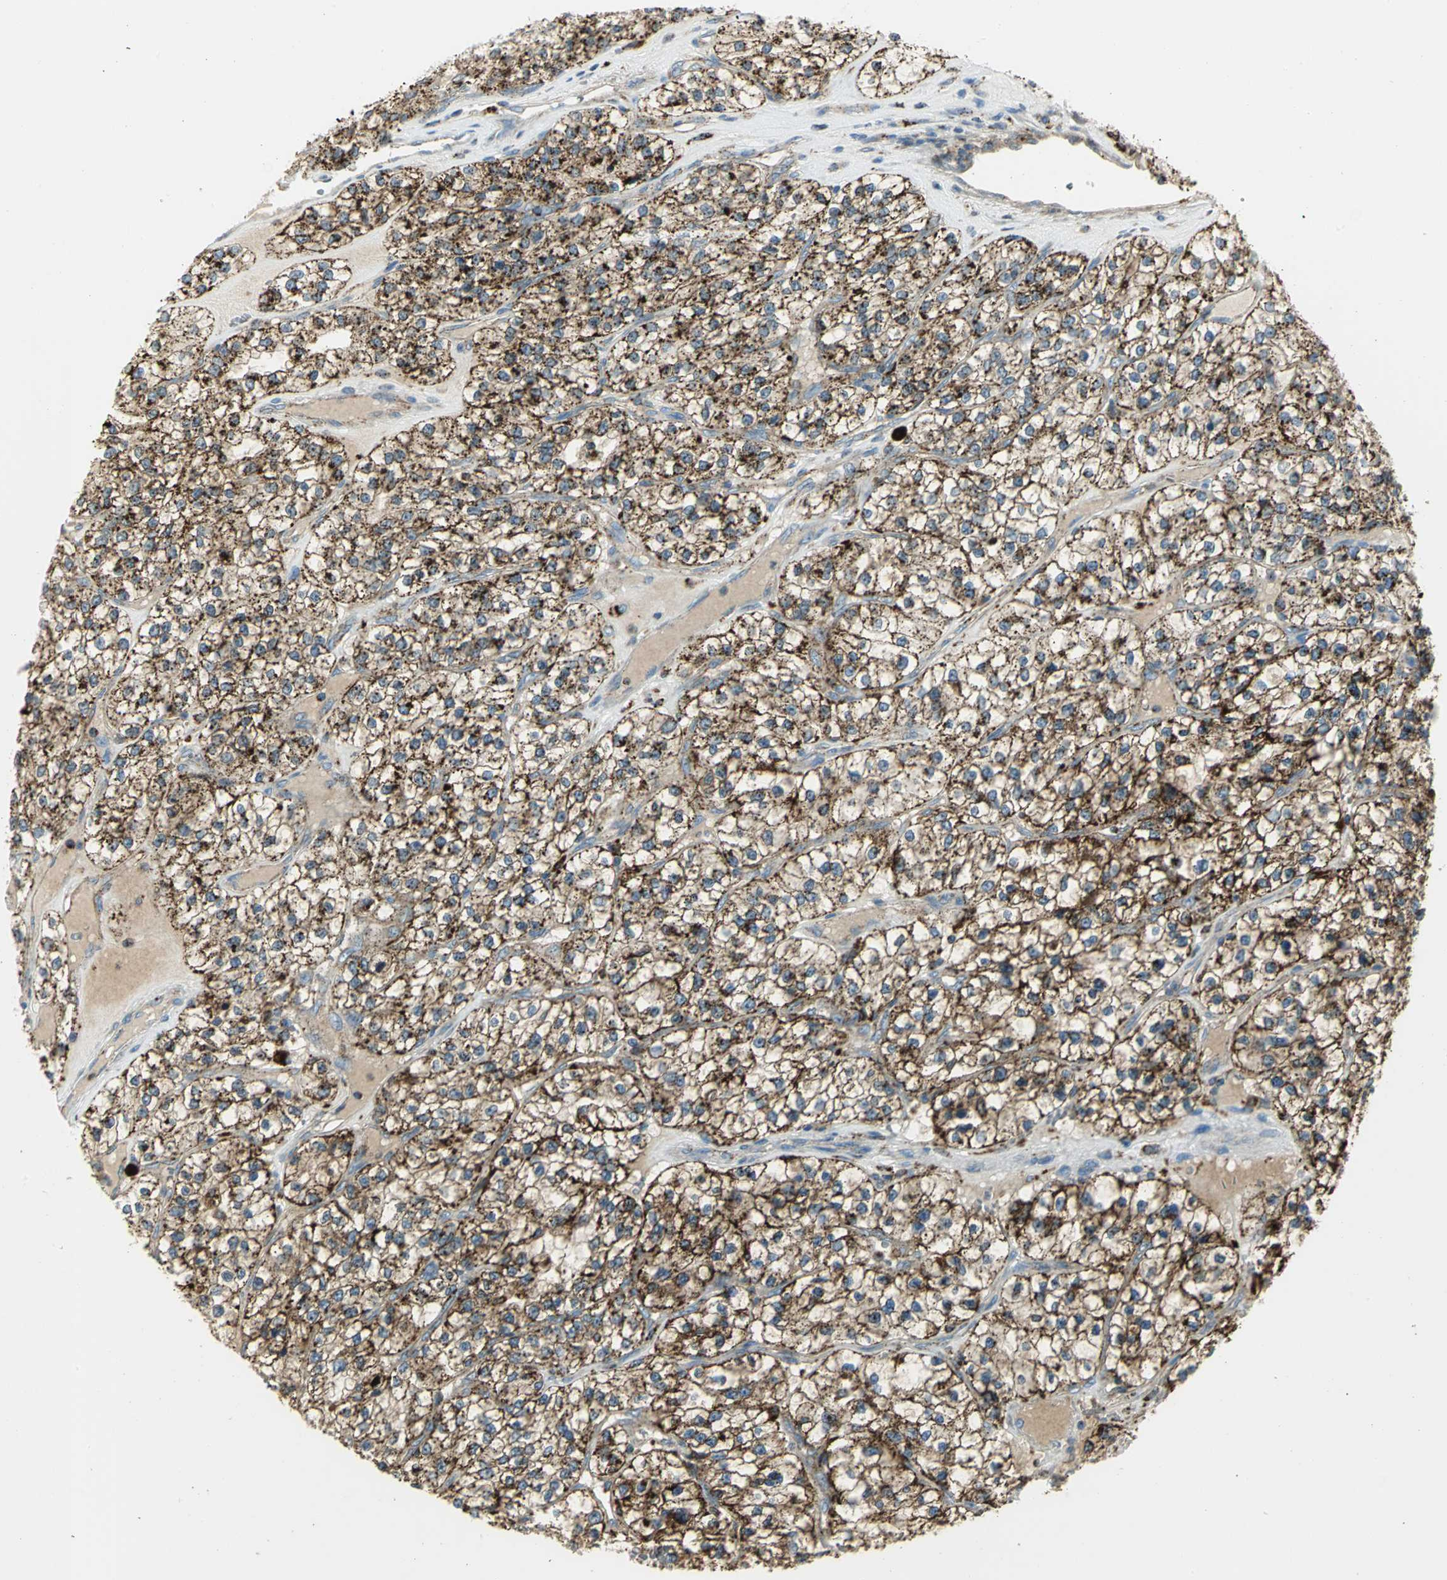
{"staining": {"intensity": "strong", "quantity": ">75%", "location": "cytoplasmic/membranous"}, "tissue": "renal cancer", "cell_type": "Tumor cells", "image_type": "cancer", "snomed": [{"axis": "morphology", "description": "Adenocarcinoma, NOS"}, {"axis": "topography", "description": "Kidney"}], "caption": "DAB immunohistochemical staining of renal cancer exhibits strong cytoplasmic/membranous protein positivity in about >75% of tumor cells.", "gene": "ARSA", "patient": {"sex": "female", "age": 57}}